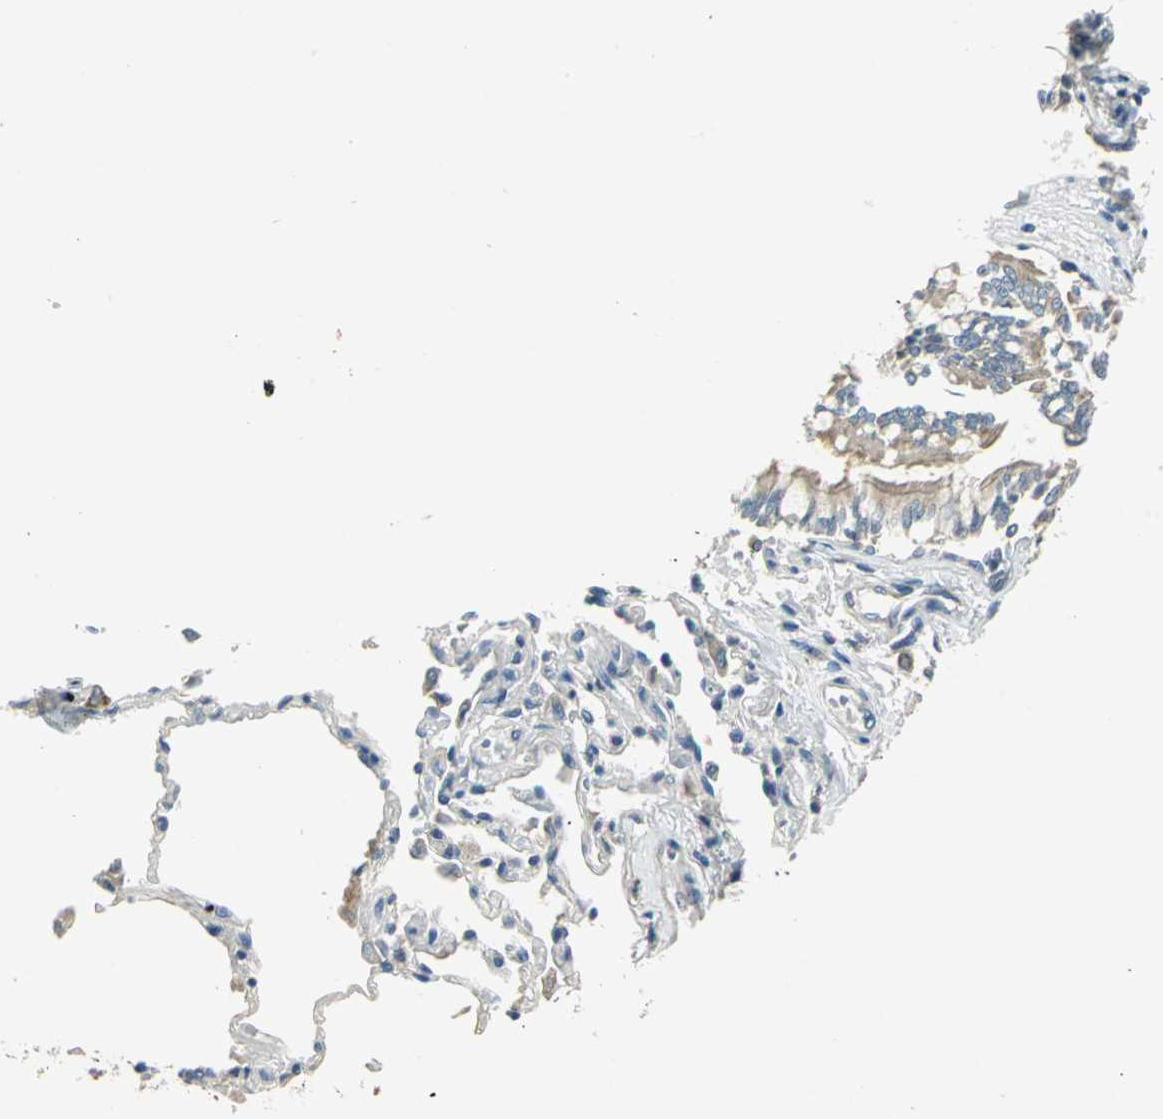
{"staining": {"intensity": "moderate", "quantity": ">75%", "location": "cytoplasmic/membranous"}, "tissue": "bronchus", "cell_type": "Respiratory epithelial cells", "image_type": "normal", "snomed": [{"axis": "morphology", "description": "Normal tissue, NOS"}, {"axis": "topography", "description": "Lung"}], "caption": "Protein expression analysis of unremarkable bronchus reveals moderate cytoplasmic/membranous expression in about >75% of respiratory epithelial cells. (Stains: DAB in brown, nuclei in blue, Microscopy: brightfield microscopy at high magnification).", "gene": "PRKAA1", "patient": {"sex": "male", "age": 64}}